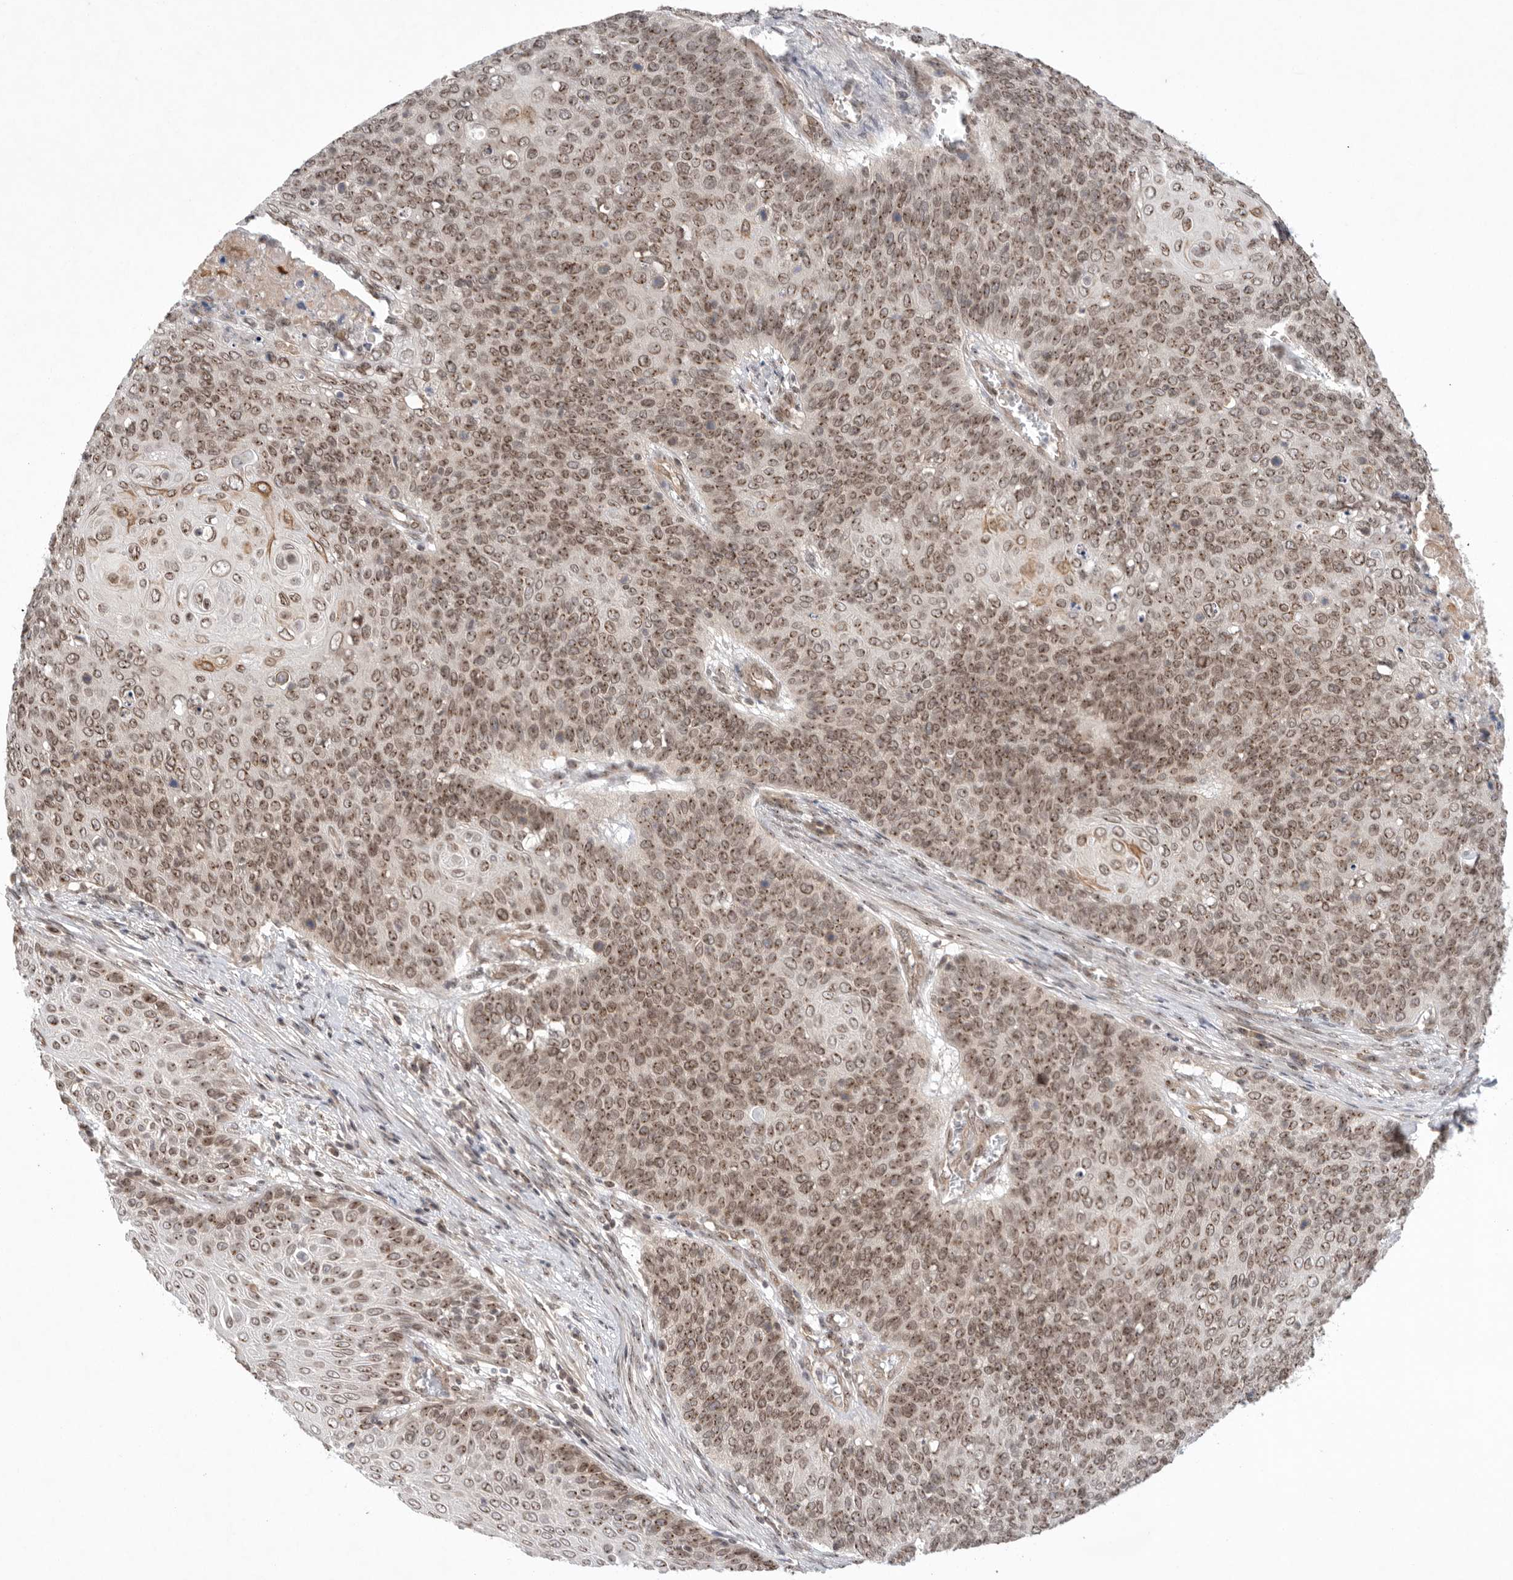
{"staining": {"intensity": "moderate", "quantity": ">75%", "location": "cytoplasmic/membranous,nuclear"}, "tissue": "cervical cancer", "cell_type": "Tumor cells", "image_type": "cancer", "snomed": [{"axis": "morphology", "description": "Squamous cell carcinoma, NOS"}, {"axis": "topography", "description": "Cervix"}], "caption": "Immunohistochemical staining of cervical cancer displays medium levels of moderate cytoplasmic/membranous and nuclear positivity in about >75% of tumor cells.", "gene": "LEMD3", "patient": {"sex": "female", "age": 39}}